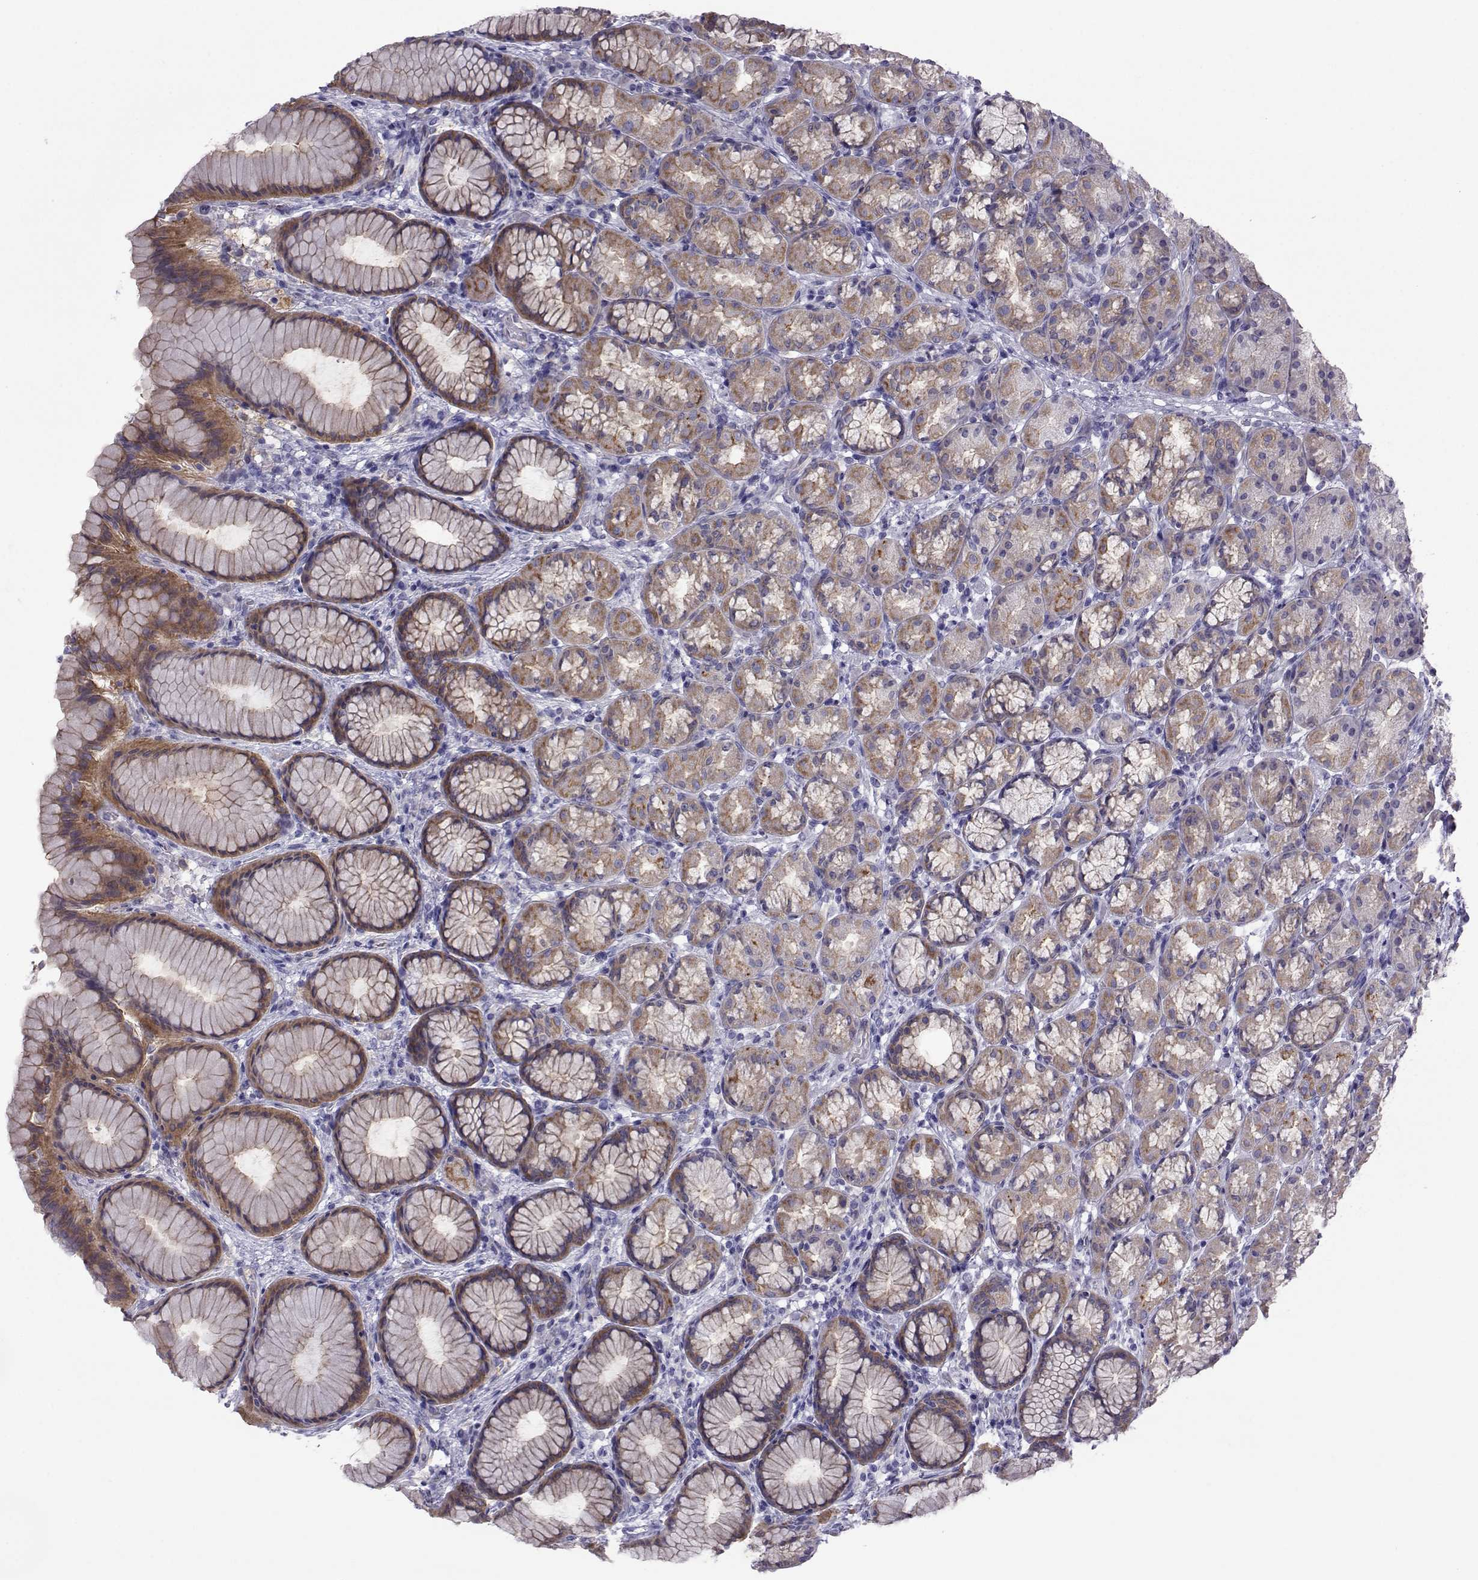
{"staining": {"intensity": "moderate", "quantity": "25%-75%", "location": "cytoplasmic/membranous"}, "tissue": "stomach", "cell_type": "Glandular cells", "image_type": "normal", "snomed": [{"axis": "morphology", "description": "Normal tissue, NOS"}, {"axis": "morphology", "description": "Adenocarcinoma, NOS"}, {"axis": "topography", "description": "Stomach"}], "caption": "Stomach stained with DAB (3,3'-diaminobenzidine) immunohistochemistry (IHC) reveals medium levels of moderate cytoplasmic/membranous staining in approximately 25%-75% of glandular cells. The protein is stained brown, and the nuclei are stained in blue (DAB (3,3'-diaminobenzidine) IHC with brightfield microscopy, high magnification).", "gene": "COL22A1", "patient": {"sex": "female", "age": 79}}